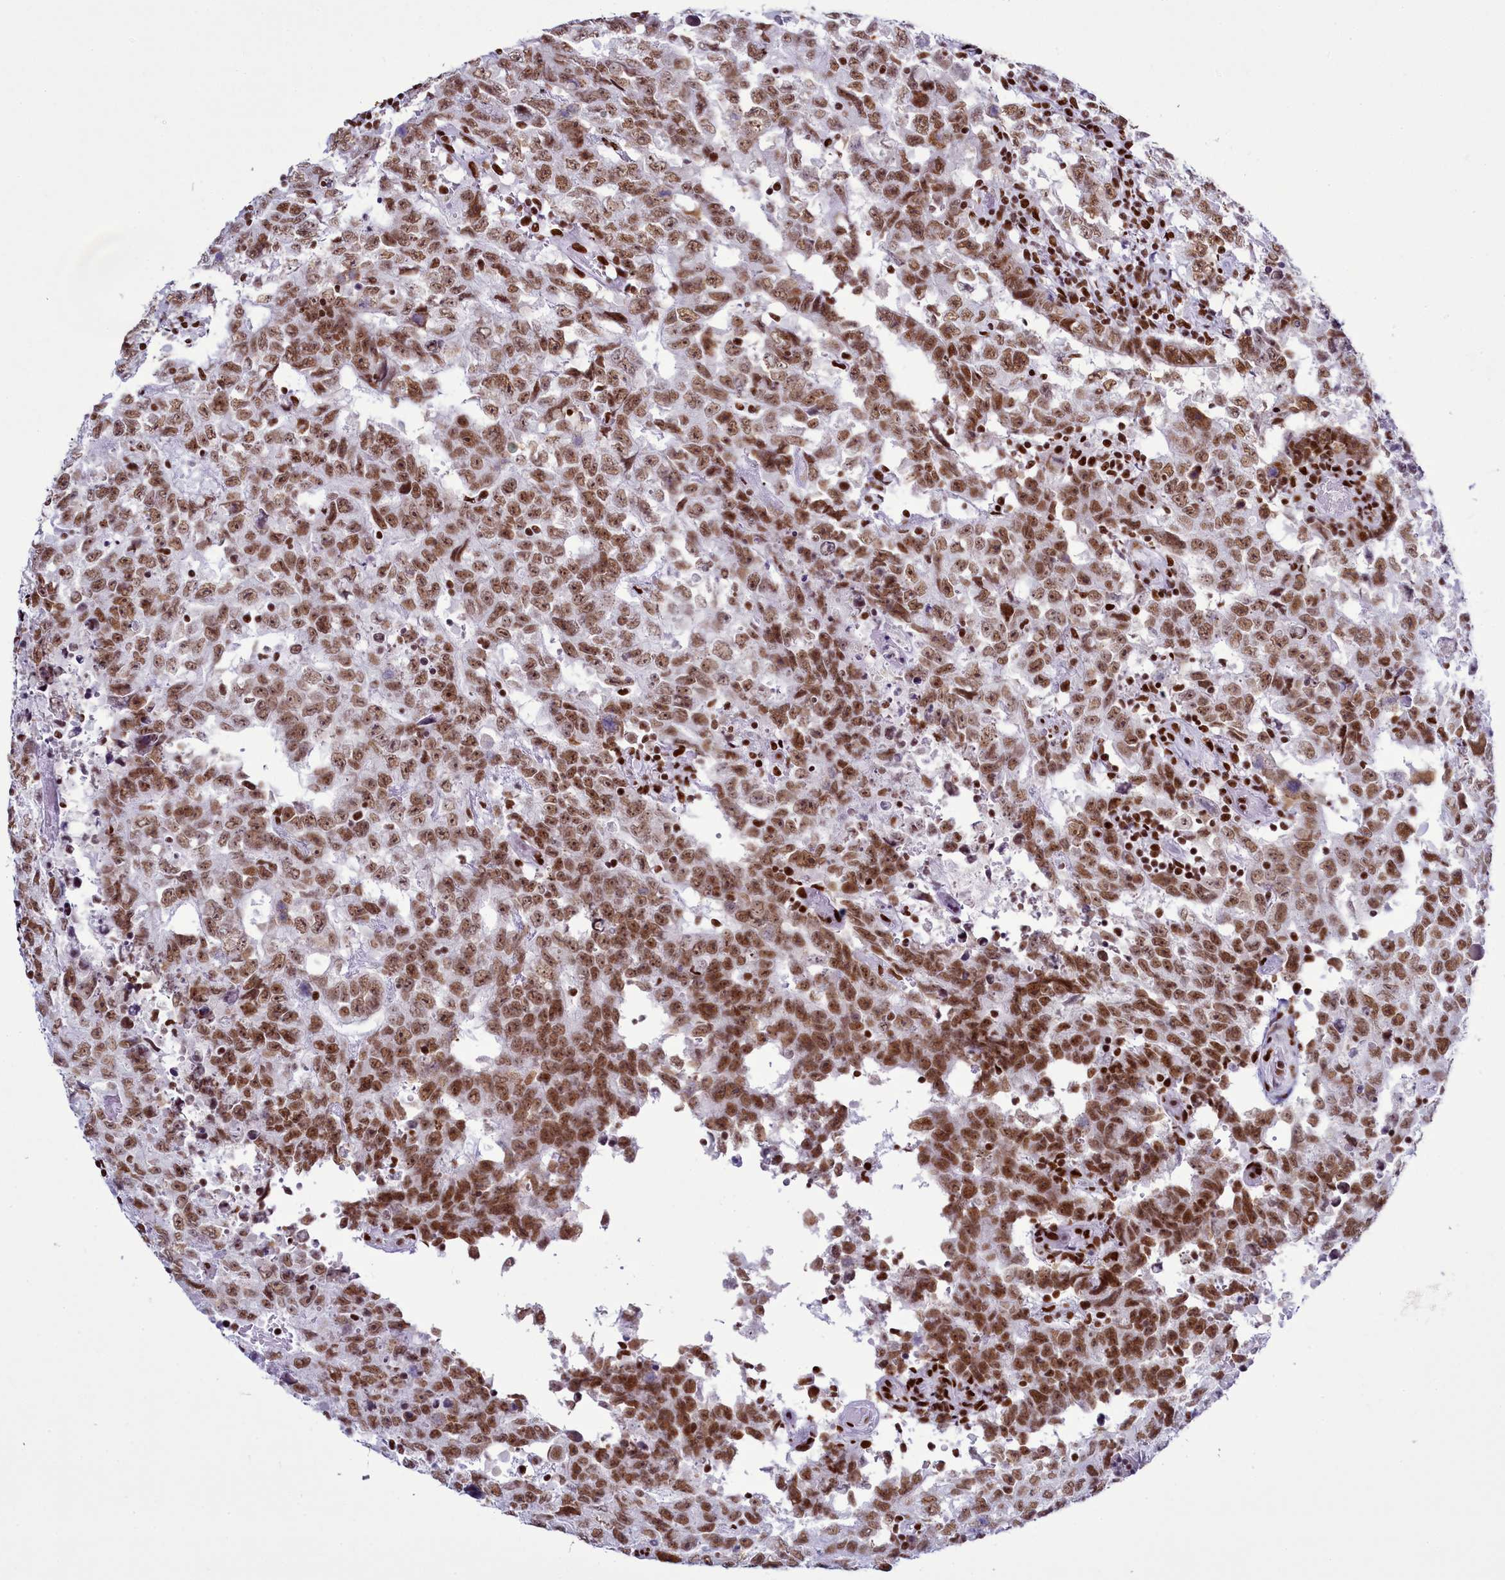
{"staining": {"intensity": "moderate", "quantity": ">75%", "location": "nuclear"}, "tissue": "testis cancer", "cell_type": "Tumor cells", "image_type": "cancer", "snomed": [{"axis": "morphology", "description": "Carcinoma, Embryonal, NOS"}, {"axis": "topography", "description": "Testis"}], "caption": "Protein staining of testis cancer tissue shows moderate nuclear staining in about >75% of tumor cells.", "gene": "RALY", "patient": {"sex": "male", "age": 26}}